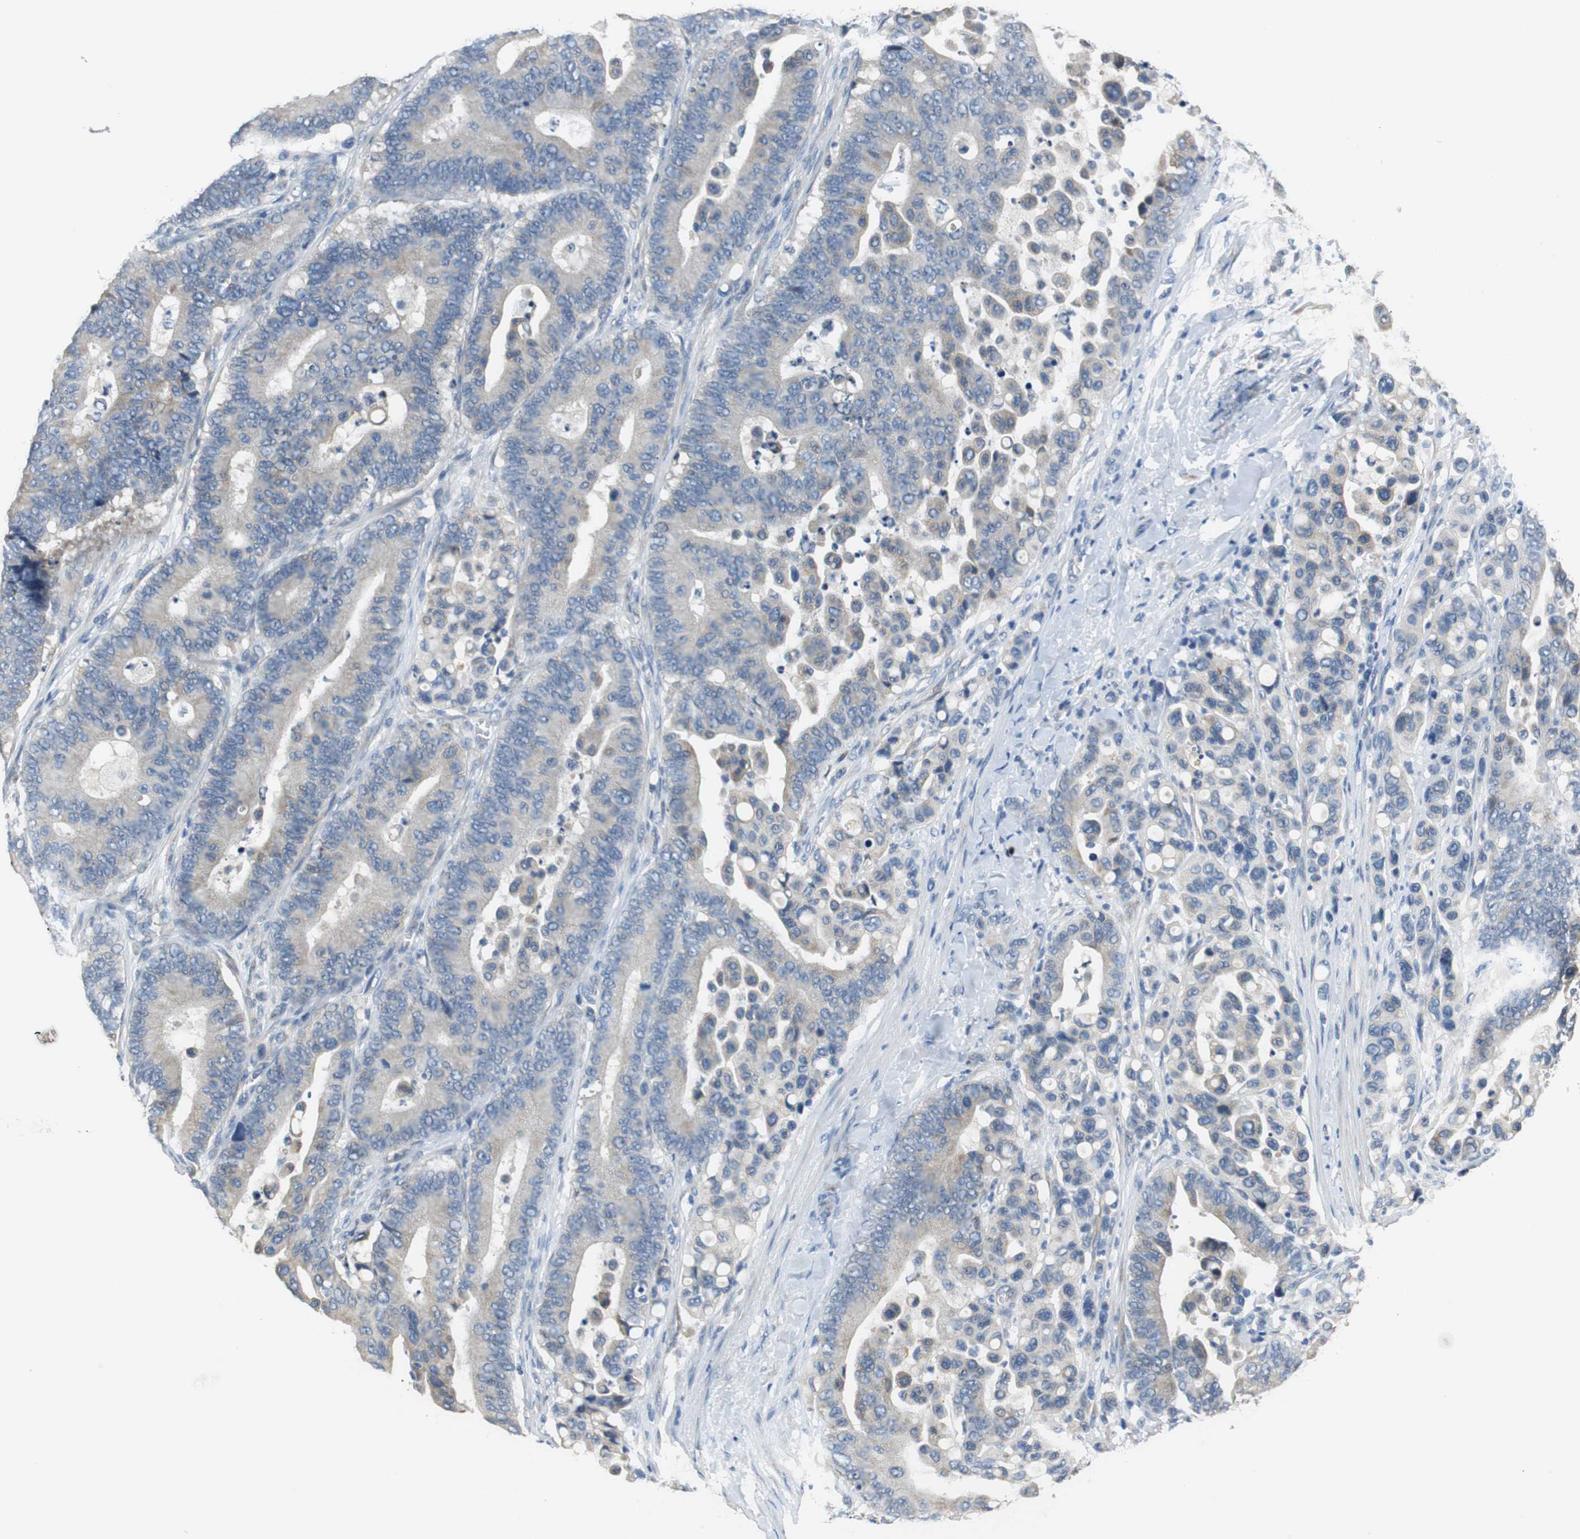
{"staining": {"intensity": "weak", "quantity": "25%-75%", "location": "cytoplasmic/membranous"}, "tissue": "colorectal cancer", "cell_type": "Tumor cells", "image_type": "cancer", "snomed": [{"axis": "morphology", "description": "Normal tissue, NOS"}, {"axis": "morphology", "description": "Adenocarcinoma, NOS"}, {"axis": "topography", "description": "Colon"}], "caption": "IHC photomicrograph of neoplastic tissue: human colorectal cancer (adenocarcinoma) stained using IHC exhibits low levels of weak protein expression localized specifically in the cytoplasmic/membranous of tumor cells, appearing as a cytoplasmic/membranous brown color.", "gene": "FADS2", "patient": {"sex": "male", "age": 82}}